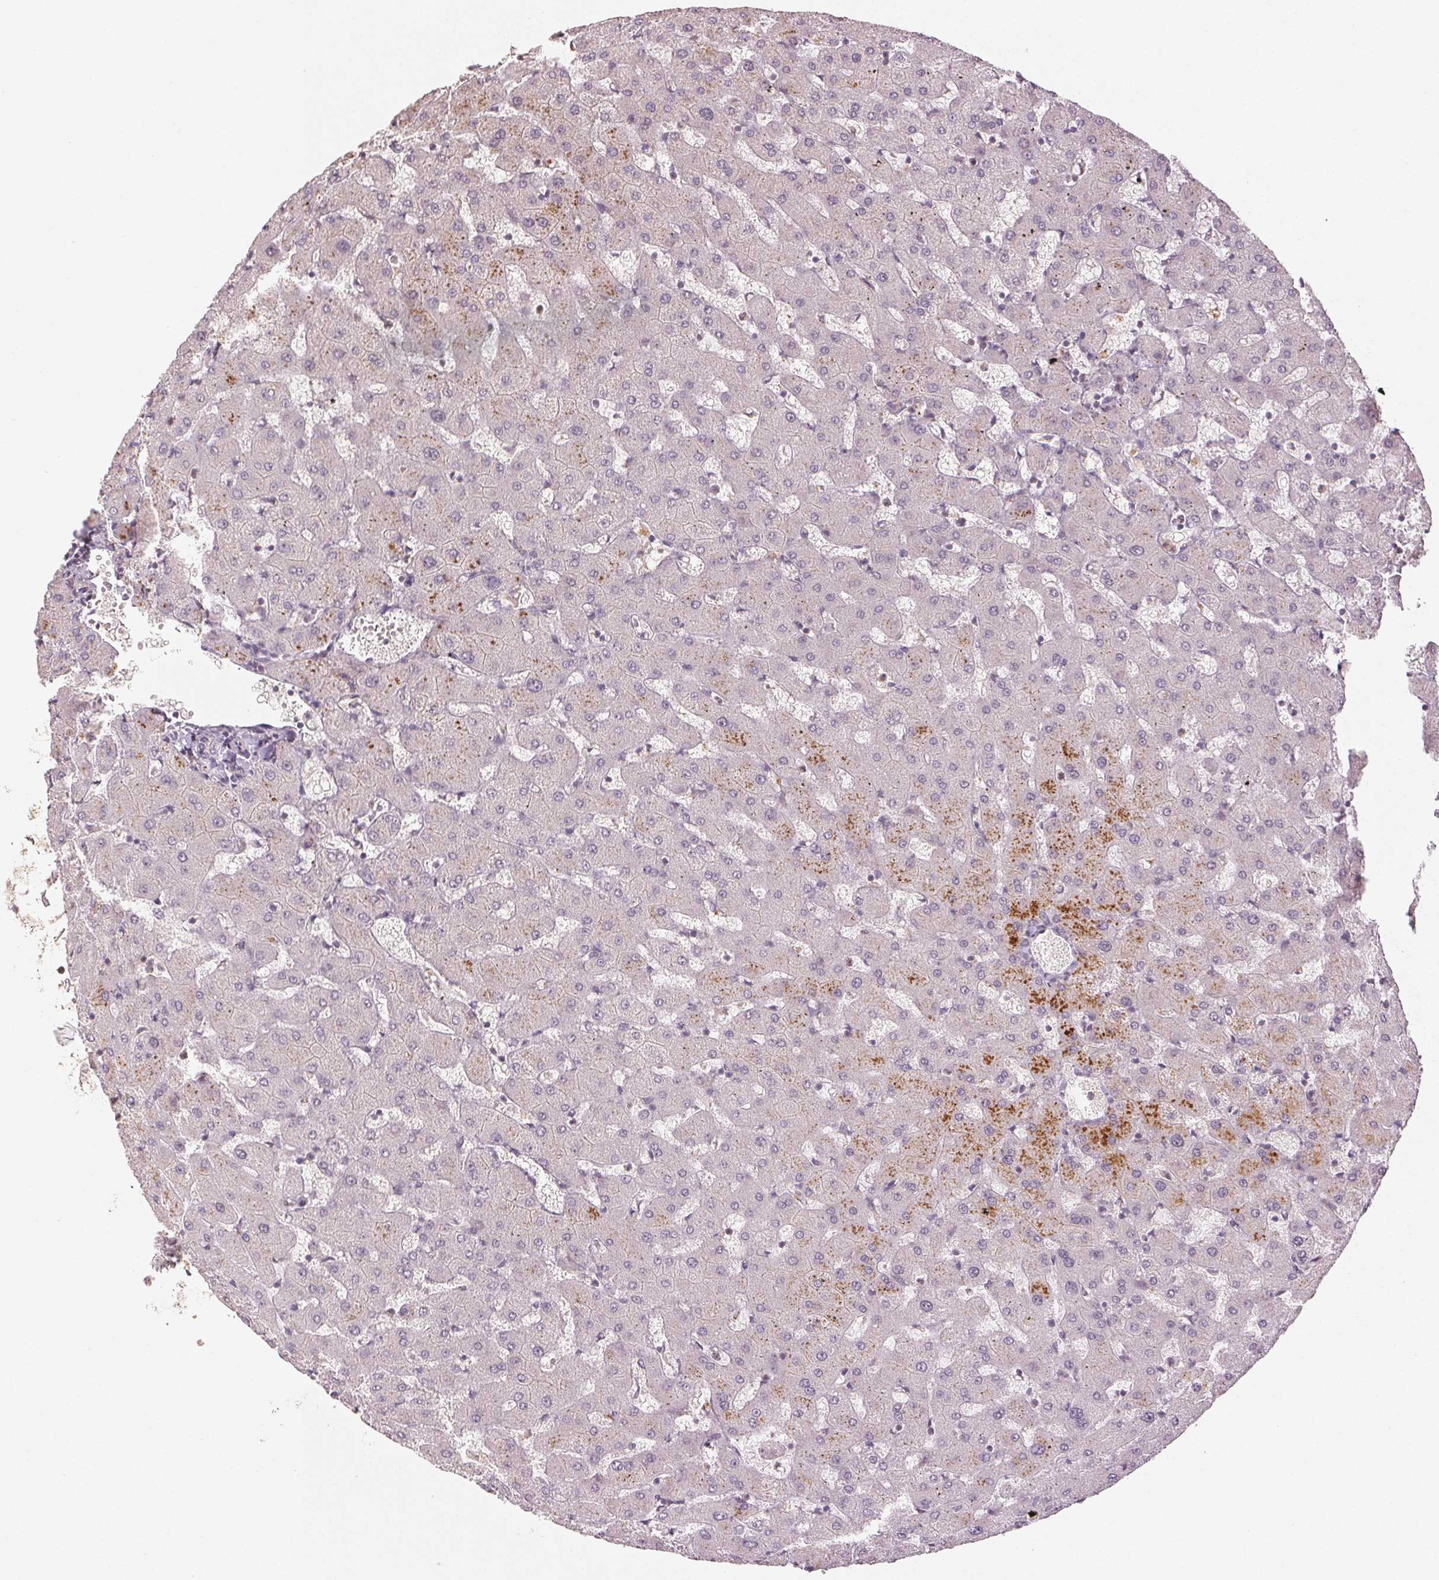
{"staining": {"intensity": "negative", "quantity": "none", "location": "none"}, "tissue": "liver", "cell_type": "Cholangiocytes", "image_type": "normal", "snomed": [{"axis": "morphology", "description": "Normal tissue, NOS"}, {"axis": "topography", "description": "Liver"}], "caption": "A photomicrograph of human liver is negative for staining in cholangiocytes. (DAB immunohistochemistry (IHC), high magnification).", "gene": "MAPK14", "patient": {"sex": "female", "age": 63}}